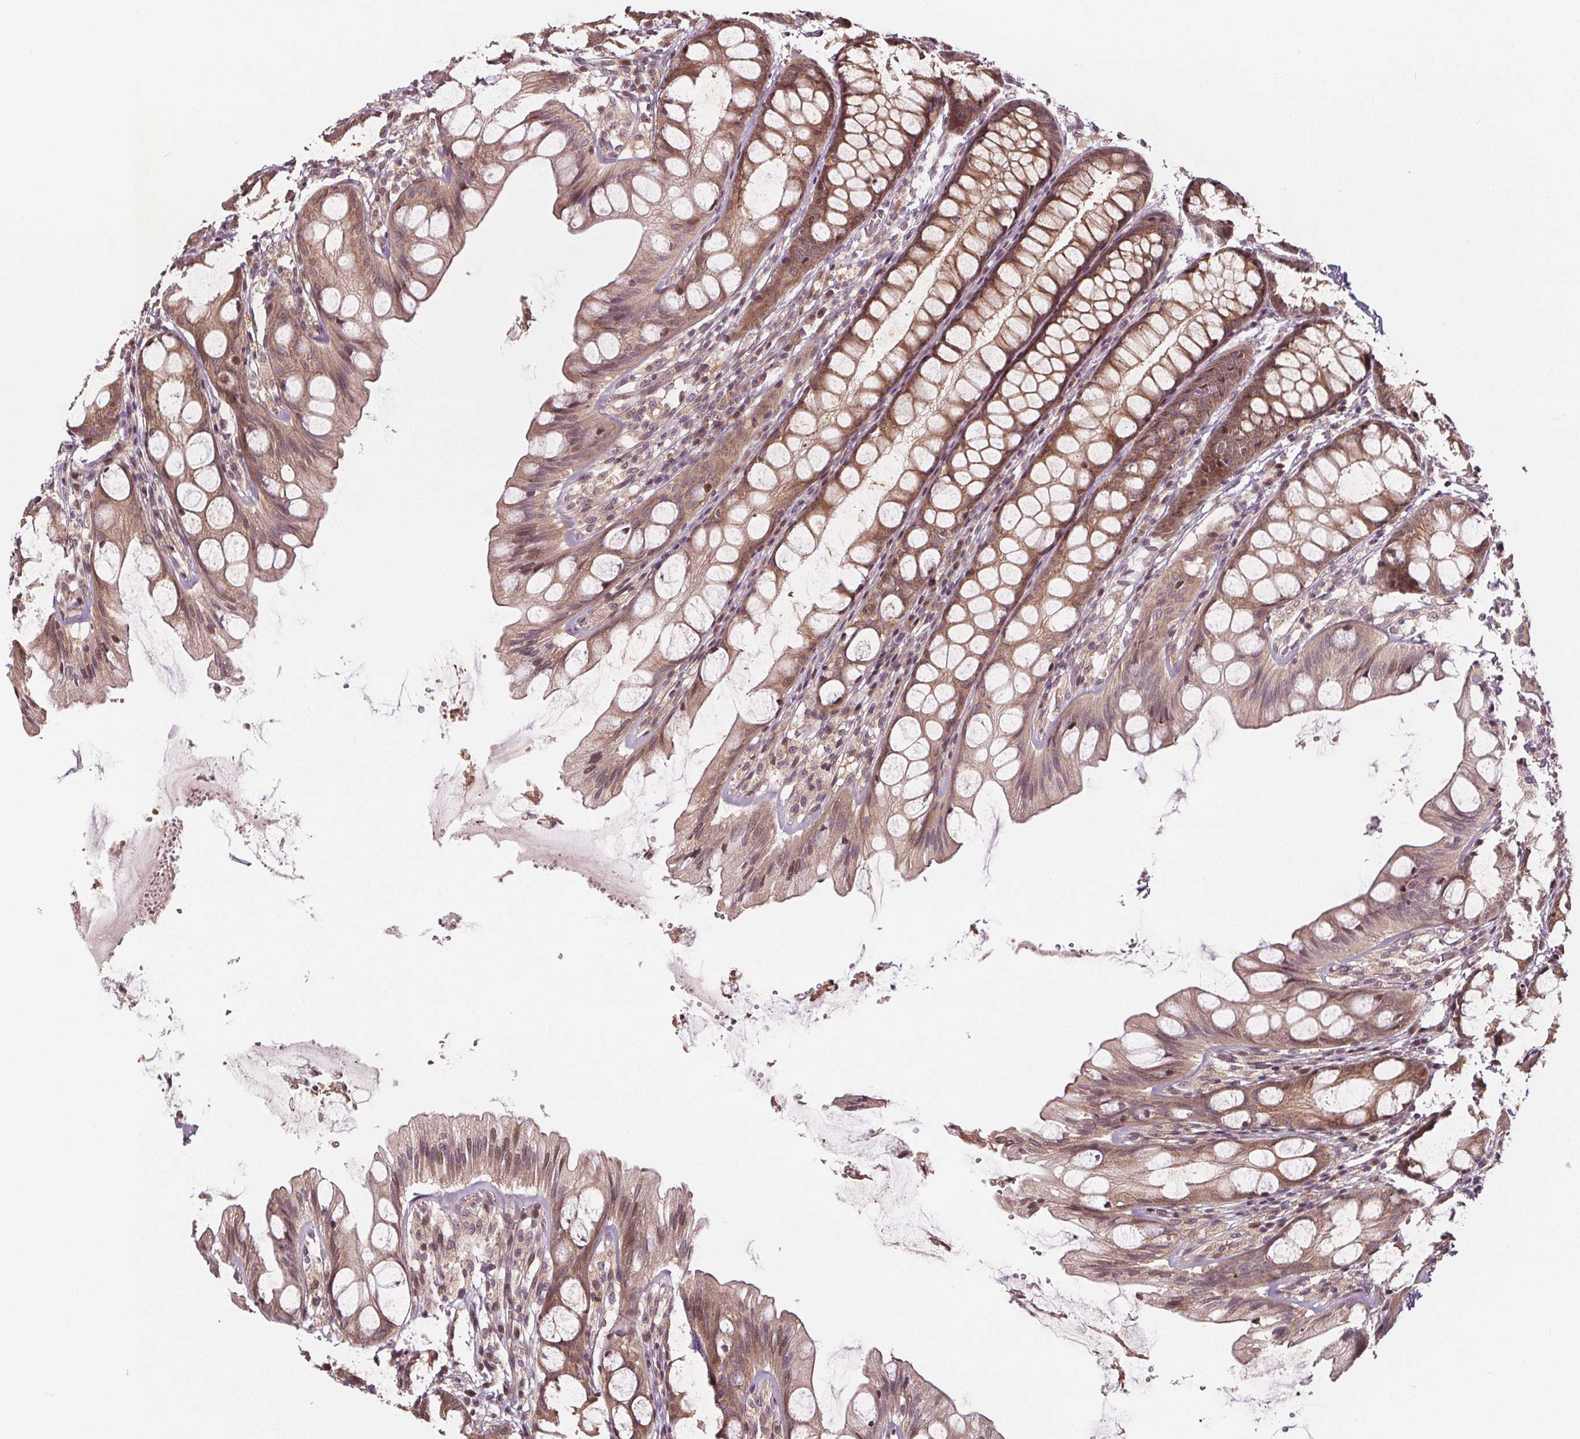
{"staining": {"intensity": "moderate", "quantity": ">75%", "location": "nuclear"}, "tissue": "colon", "cell_type": "Endothelial cells", "image_type": "normal", "snomed": [{"axis": "morphology", "description": "Normal tissue, NOS"}, {"axis": "topography", "description": "Colon"}], "caption": "This micrograph reveals IHC staining of normal human colon, with medium moderate nuclear expression in about >75% of endothelial cells.", "gene": "AKT1S1", "patient": {"sex": "male", "age": 47}}